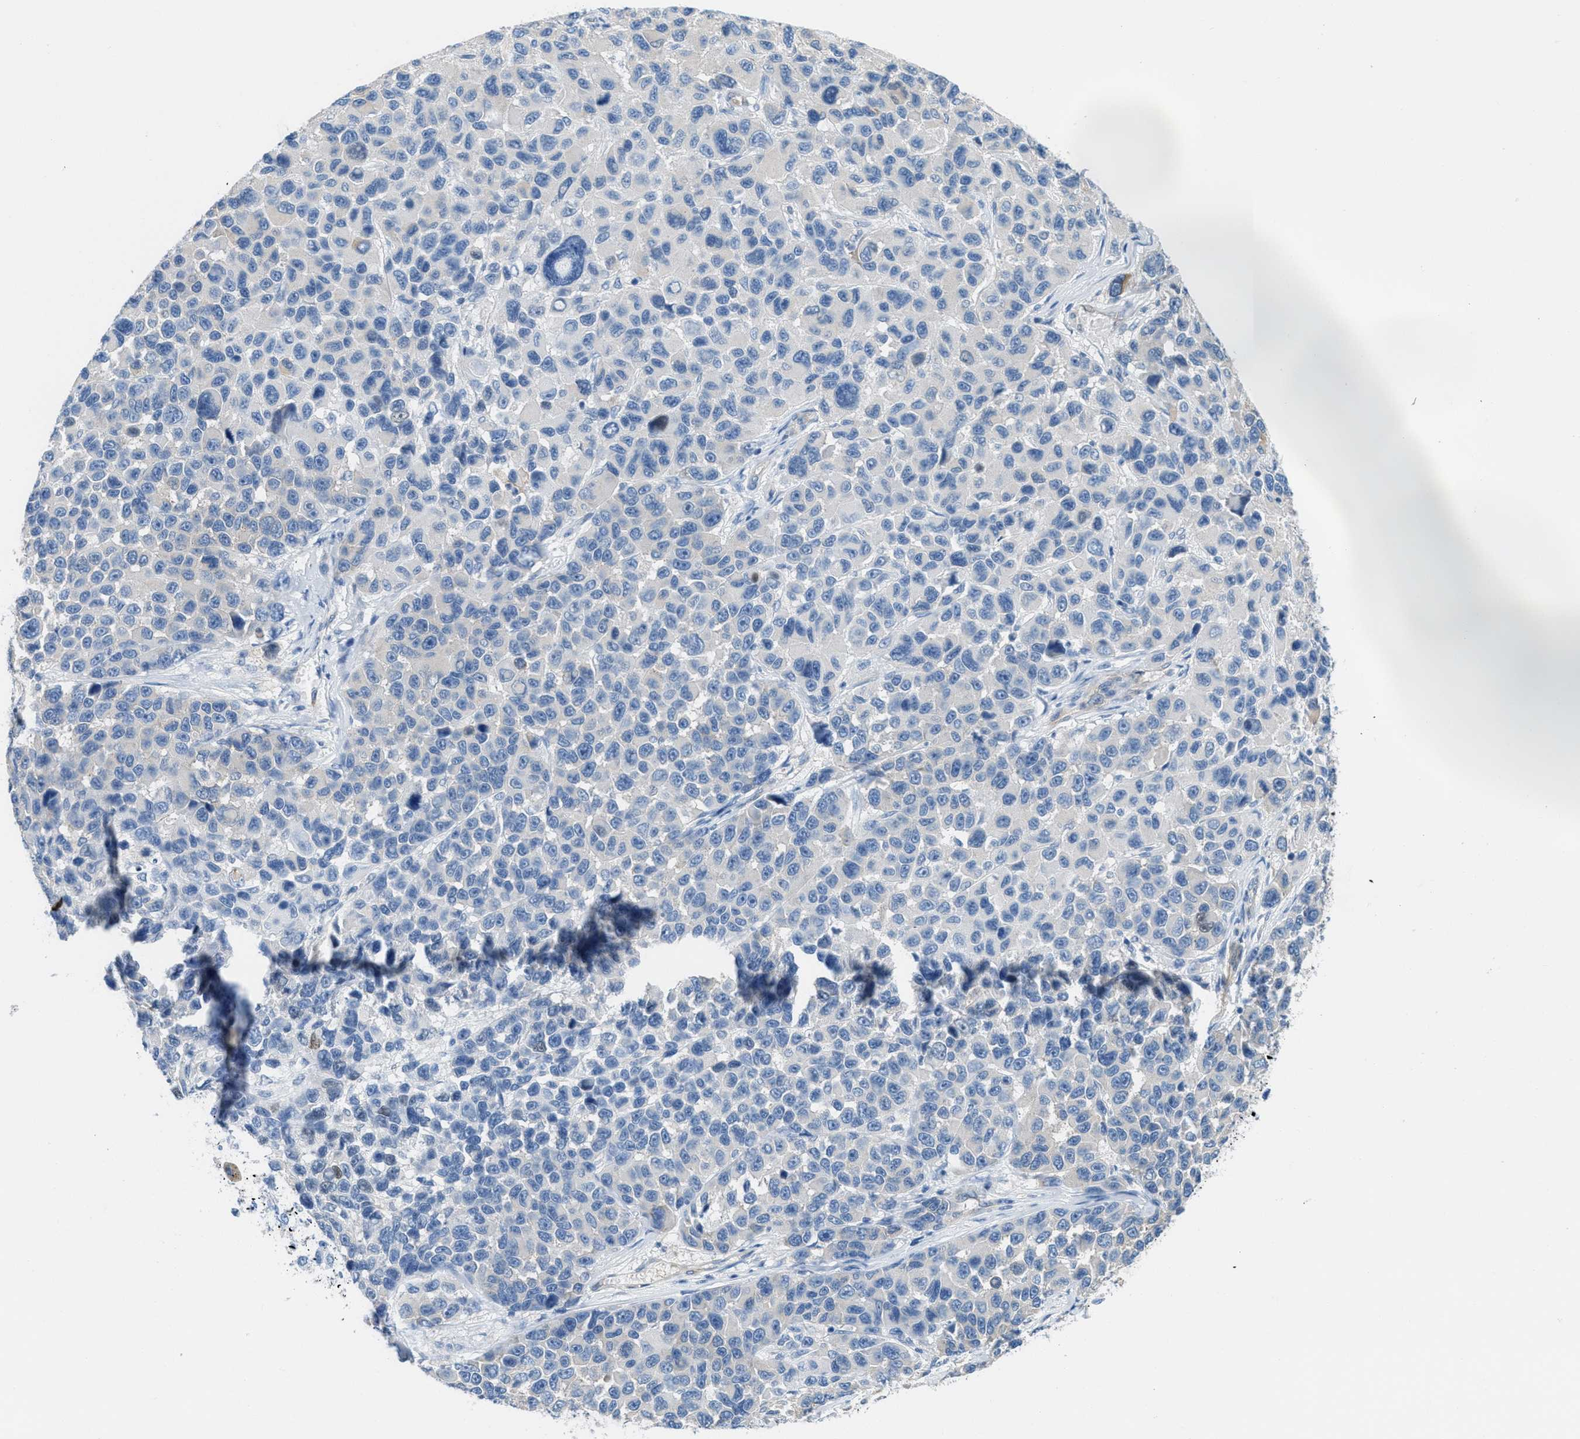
{"staining": {"intensity": "negative", "quantity": "none", "location": "none"}, "tissue": "melanoma", "cell_type": "Tumor cells", "image_type": "cancer", "snomed": [{"axis": "morphology", "description": "Malignant melanoma, NOS"}, {"axis": "topography", "description": "Skin"}], "caption": "This histopathology image is of melanoma stained with immunohistochemistry to label a protein in brown with the nuclei are counter-stained blue. There is no expression in tumor cells.", "gene": "MAPRE2", "patient": {"sex": "male", "age": 53}}